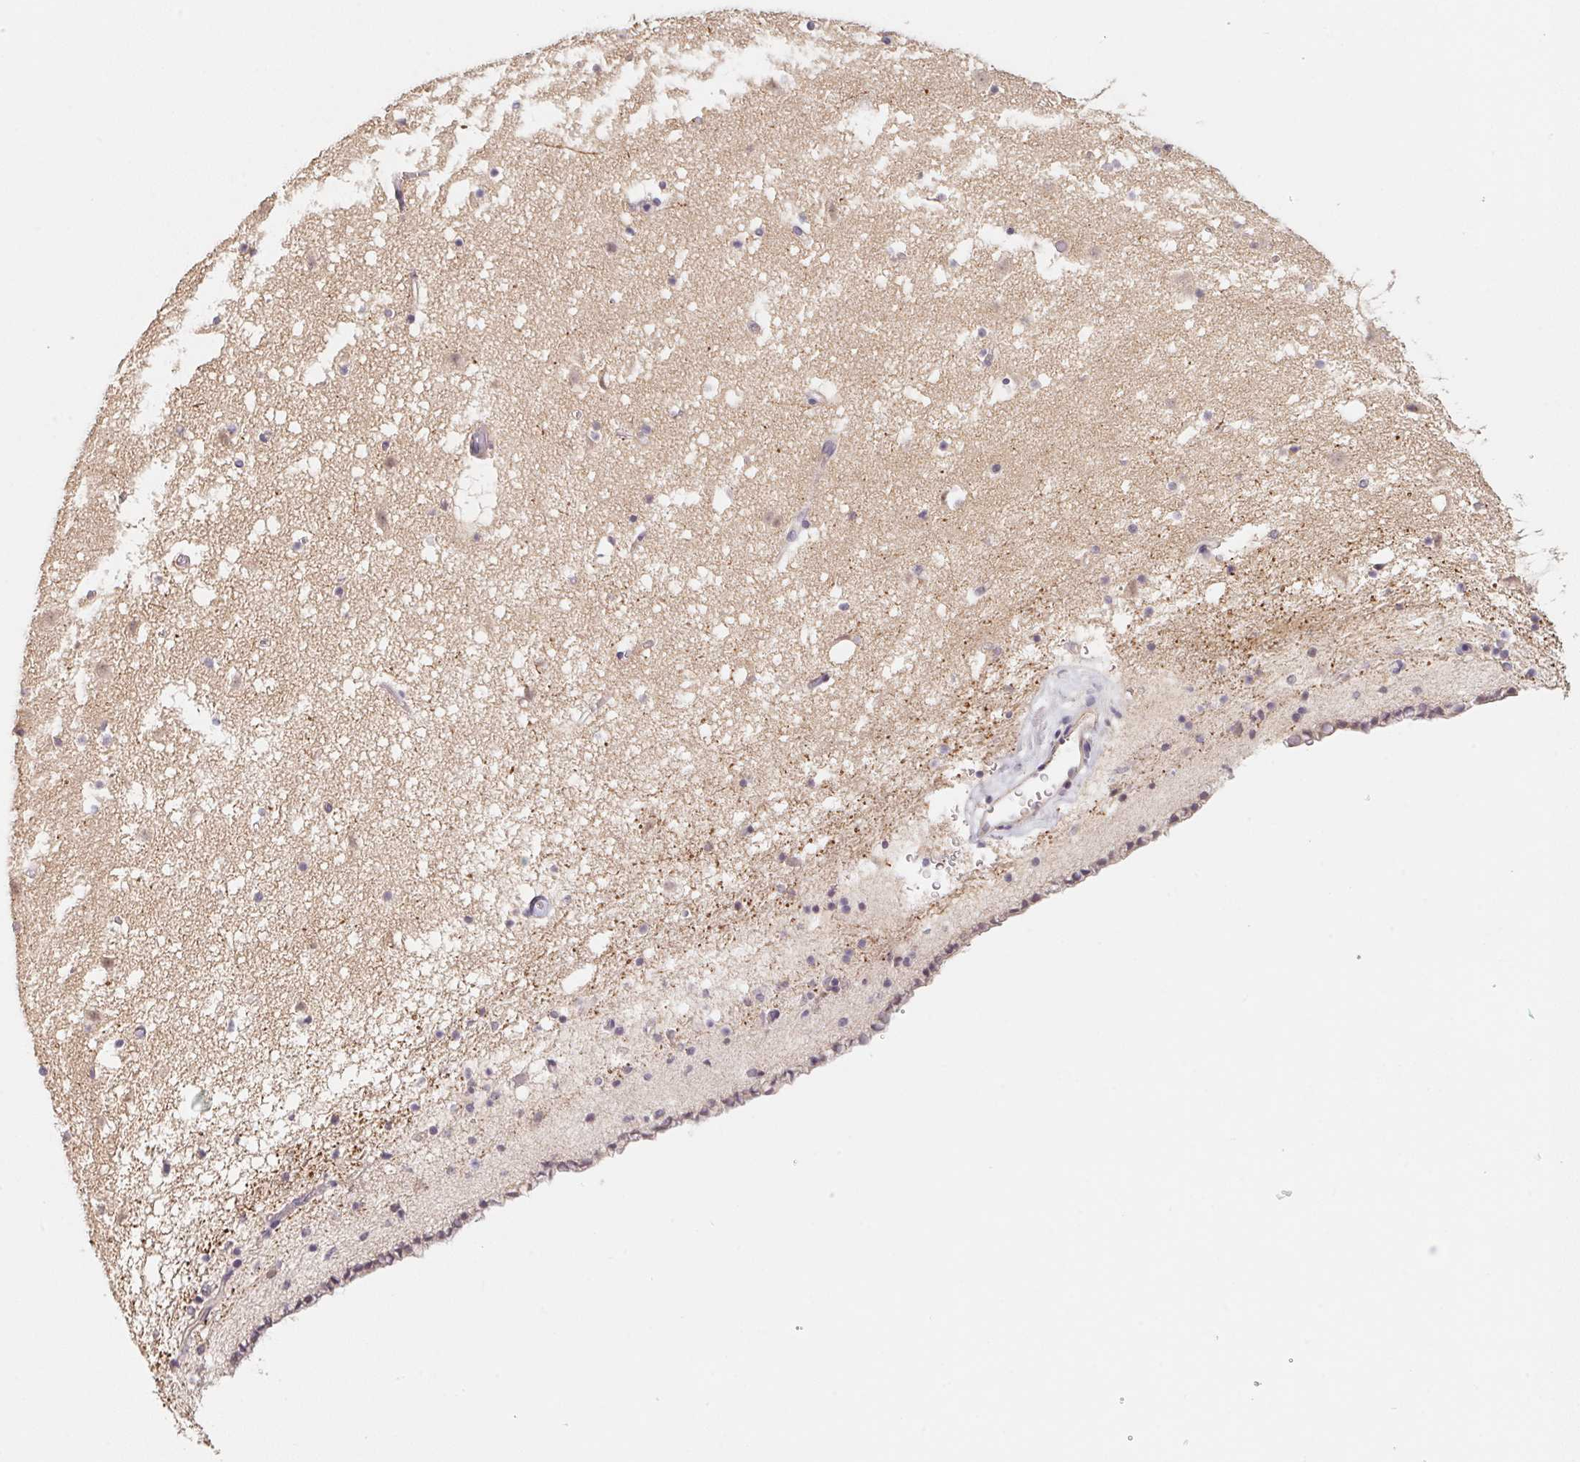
{"staining": {"intensity": "negative", "quantity": "none", "location": "none"}, "tissue": "caudate", "cell_type": "Glial cells", "image_type": "normal", "snomed": [{"axis": "morphology", "description": "Normal tissue, NOS"}, {"axis": "topography", "description": "Lateral ventricle wall"}], "caption": "Protein analysis of normal caudate exhibits no significant expression in glial cells. Nuclei are stained in blue.", "gene": "KIFC1", "patient": {"sex": "female", "age": 42}}